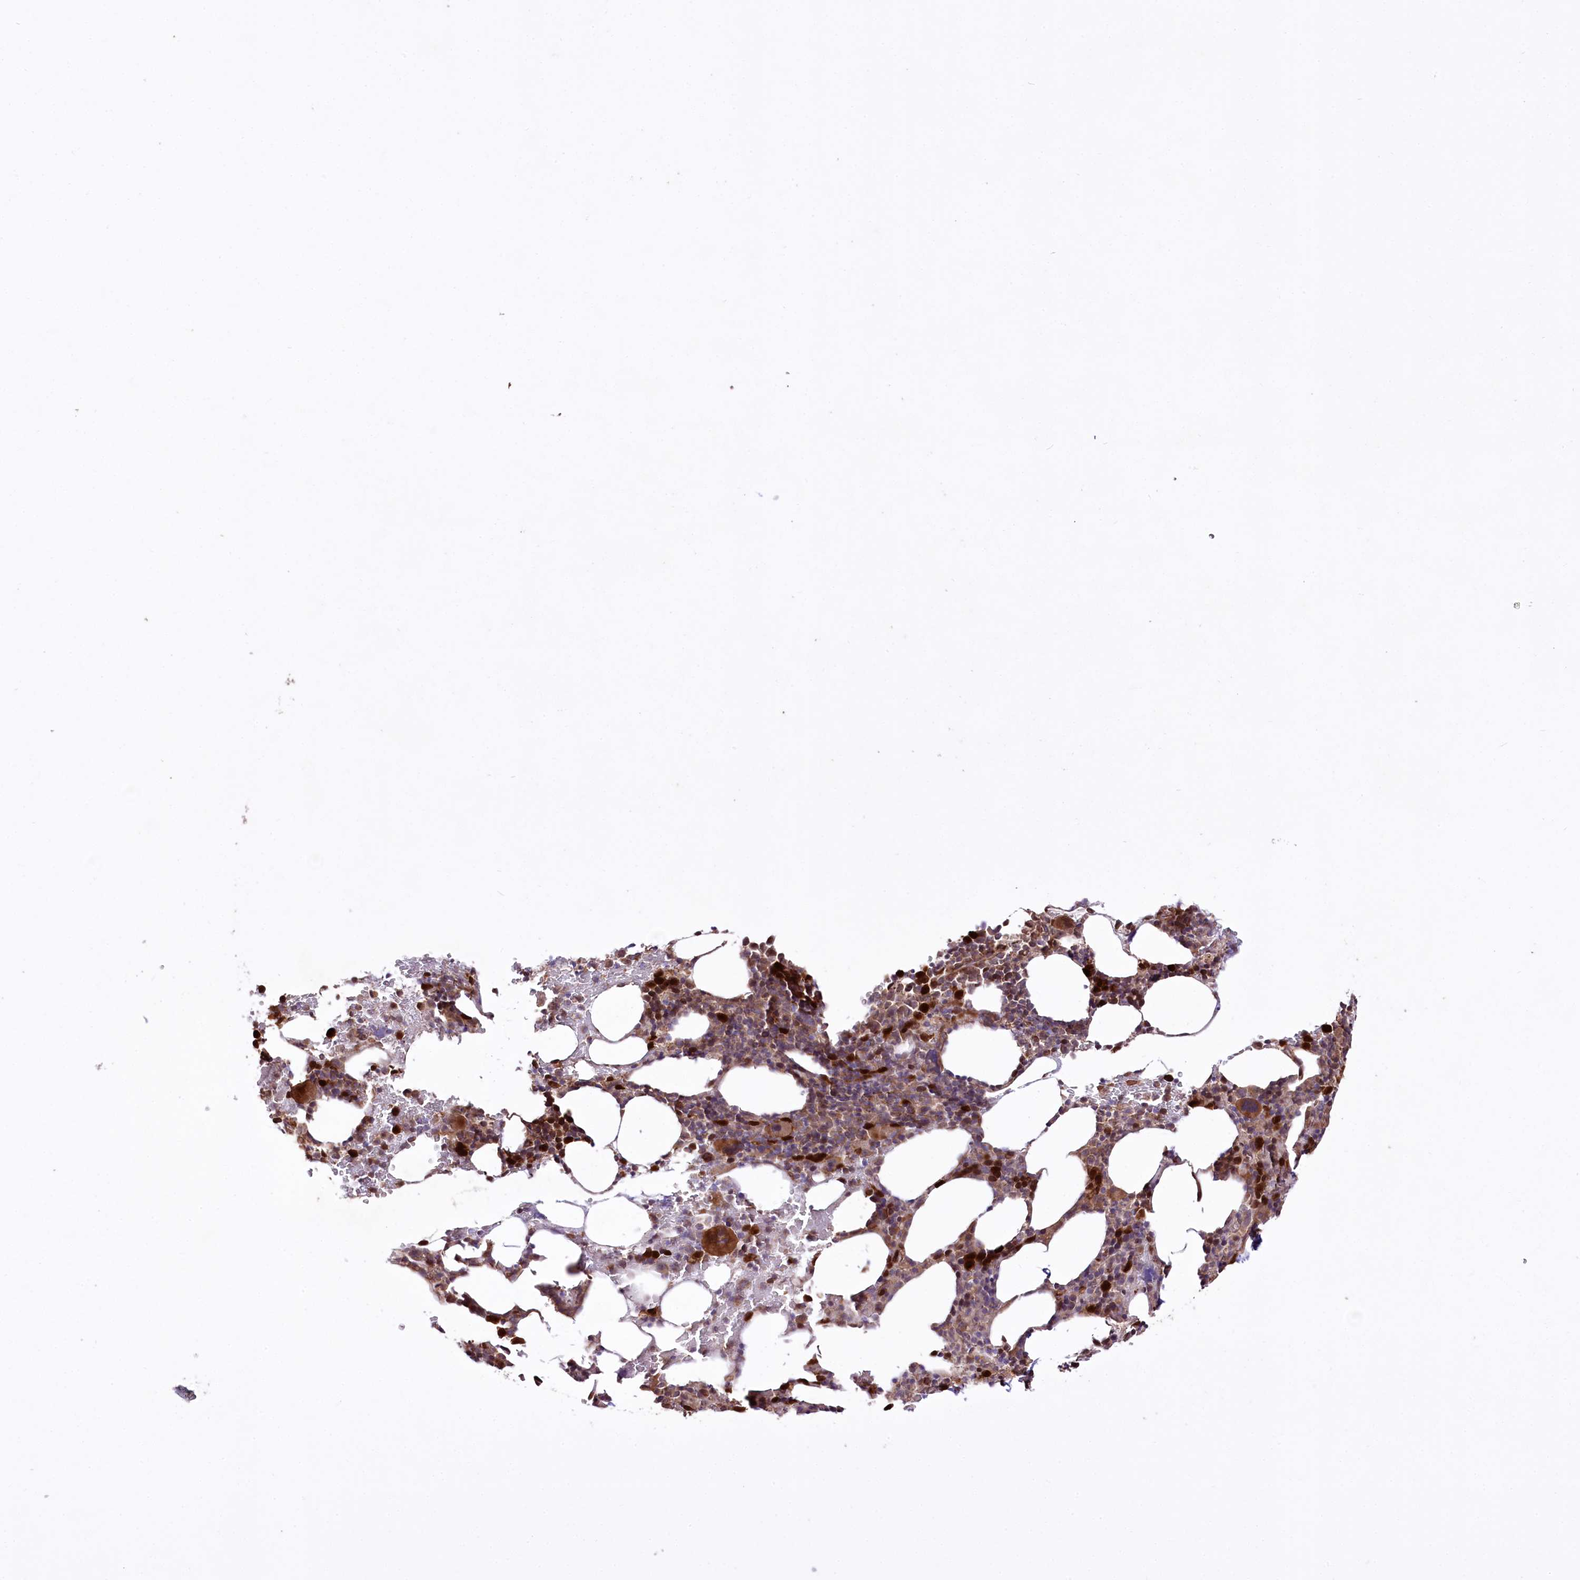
{"staining": {"intensity": "strong", "quantity": "25%-75%", "location": "cytoplasmic/membranous"}, "tissue": "bone marrow", "cell_type": "Hematopoietic cells", "image_type": "normal", "snomed": [{"axis": "morphology", "description": "Normal tissue, NOS"}, {"axis": "topography", "description": "Bone marrow"}], "caption": "Human bone marrow stained with a protein marker demonstrates strong staining in hematopoietic cells.", "gene": "REXO2", "patient": {"sex": "male", "age": 62}}